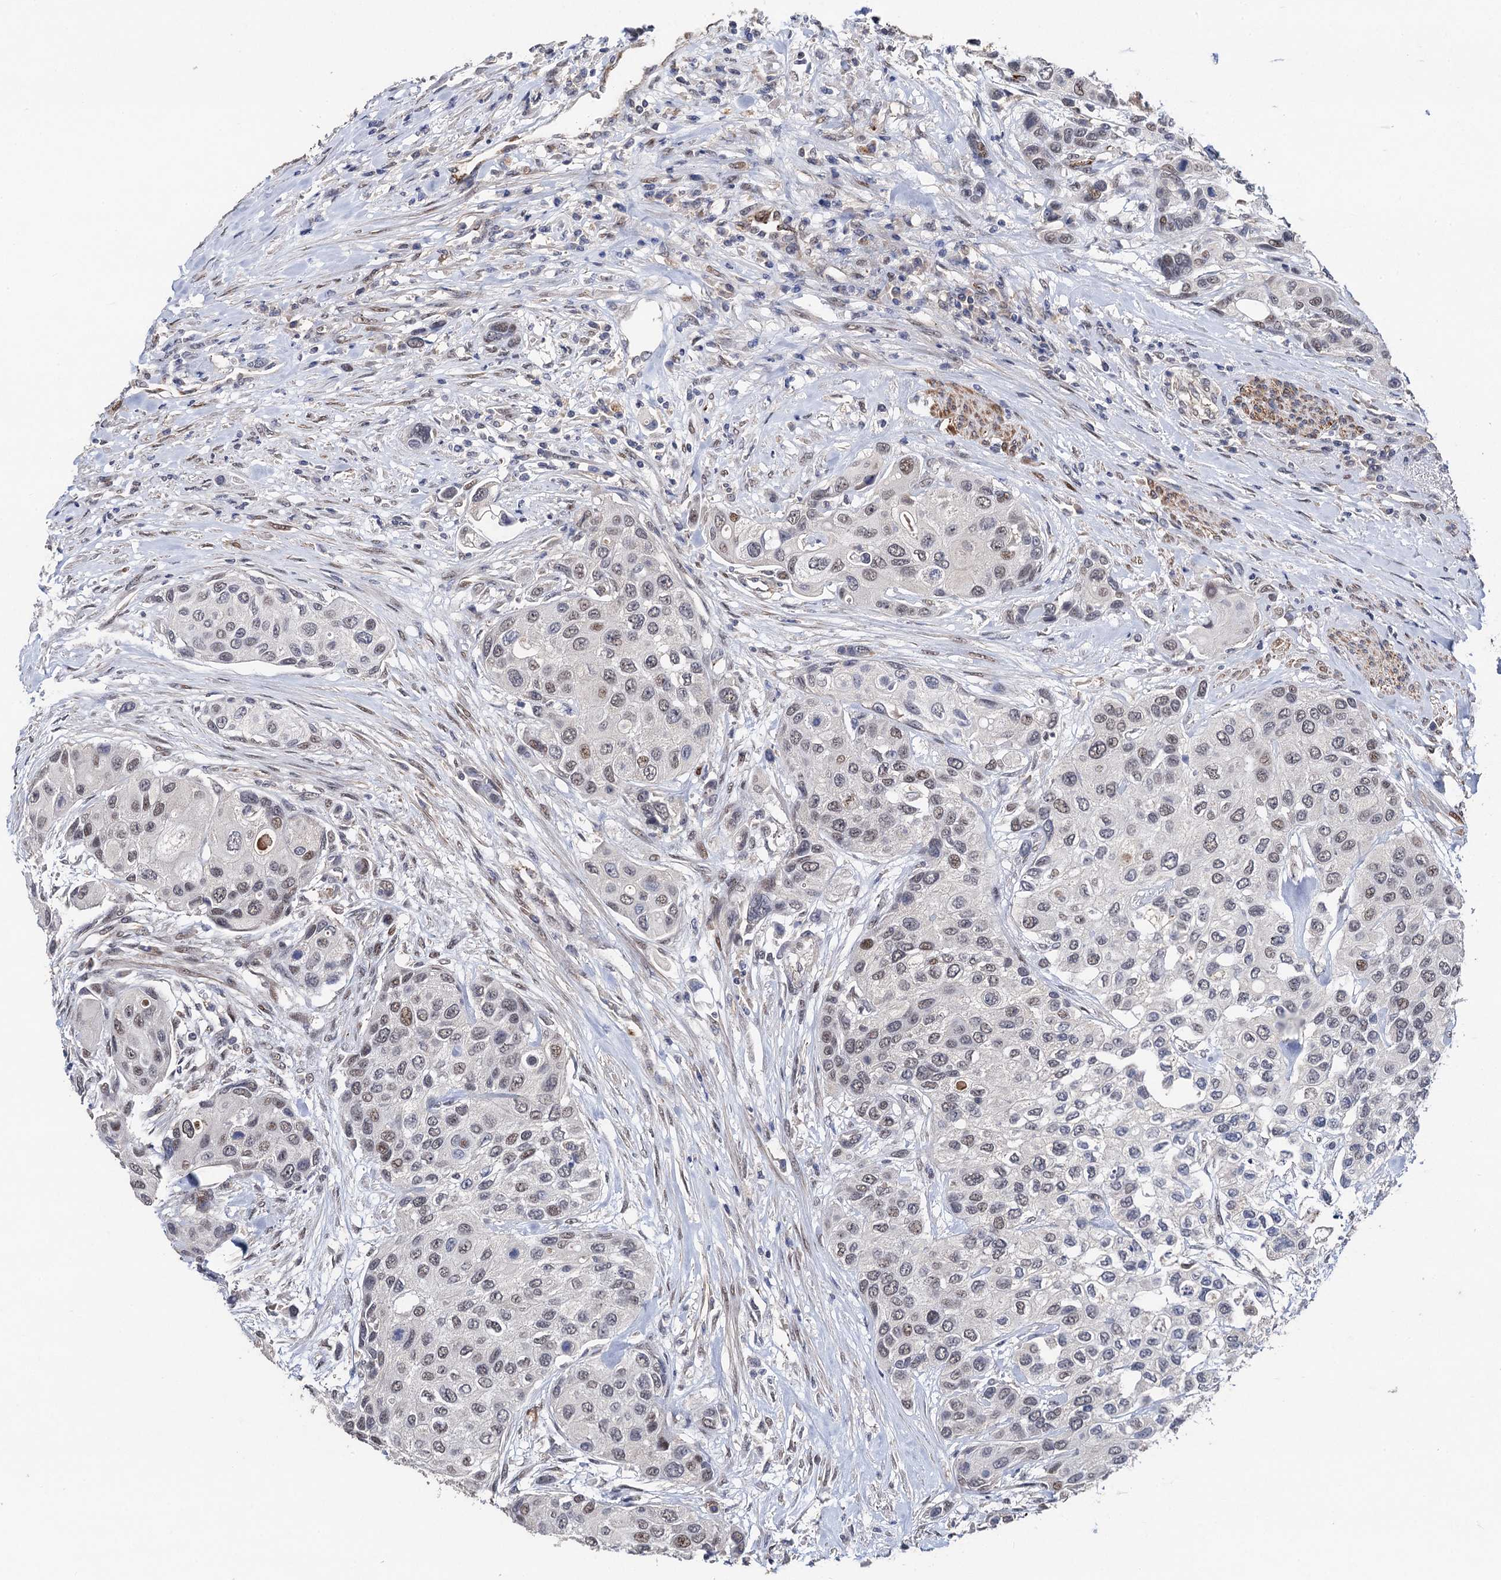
{"staining": {"intensity": "weak", "quantity": "25%-75%", "location": "nuclear"}, "tissue": "urothelial cancer", "cell_type": "Tumor cells", "image_type": "cancer", "snomed": [{"axis": "morphology", "description": "Normal tissue, NOS"}, {"axis": "morphology", "description": "Urothelial carcinoma, High grade"}, {"axis": "topography", "description": "Vascular tissue"}, {"axis": "topography", "description": "Urinary bladder"}], "caption": "A histopathology image of urothelial cancer stained for a protein reveals weak nuclear brown staining in tumor cells.", "gene": "PPTC7", "patient": {"sex": "female", "age": 56}}